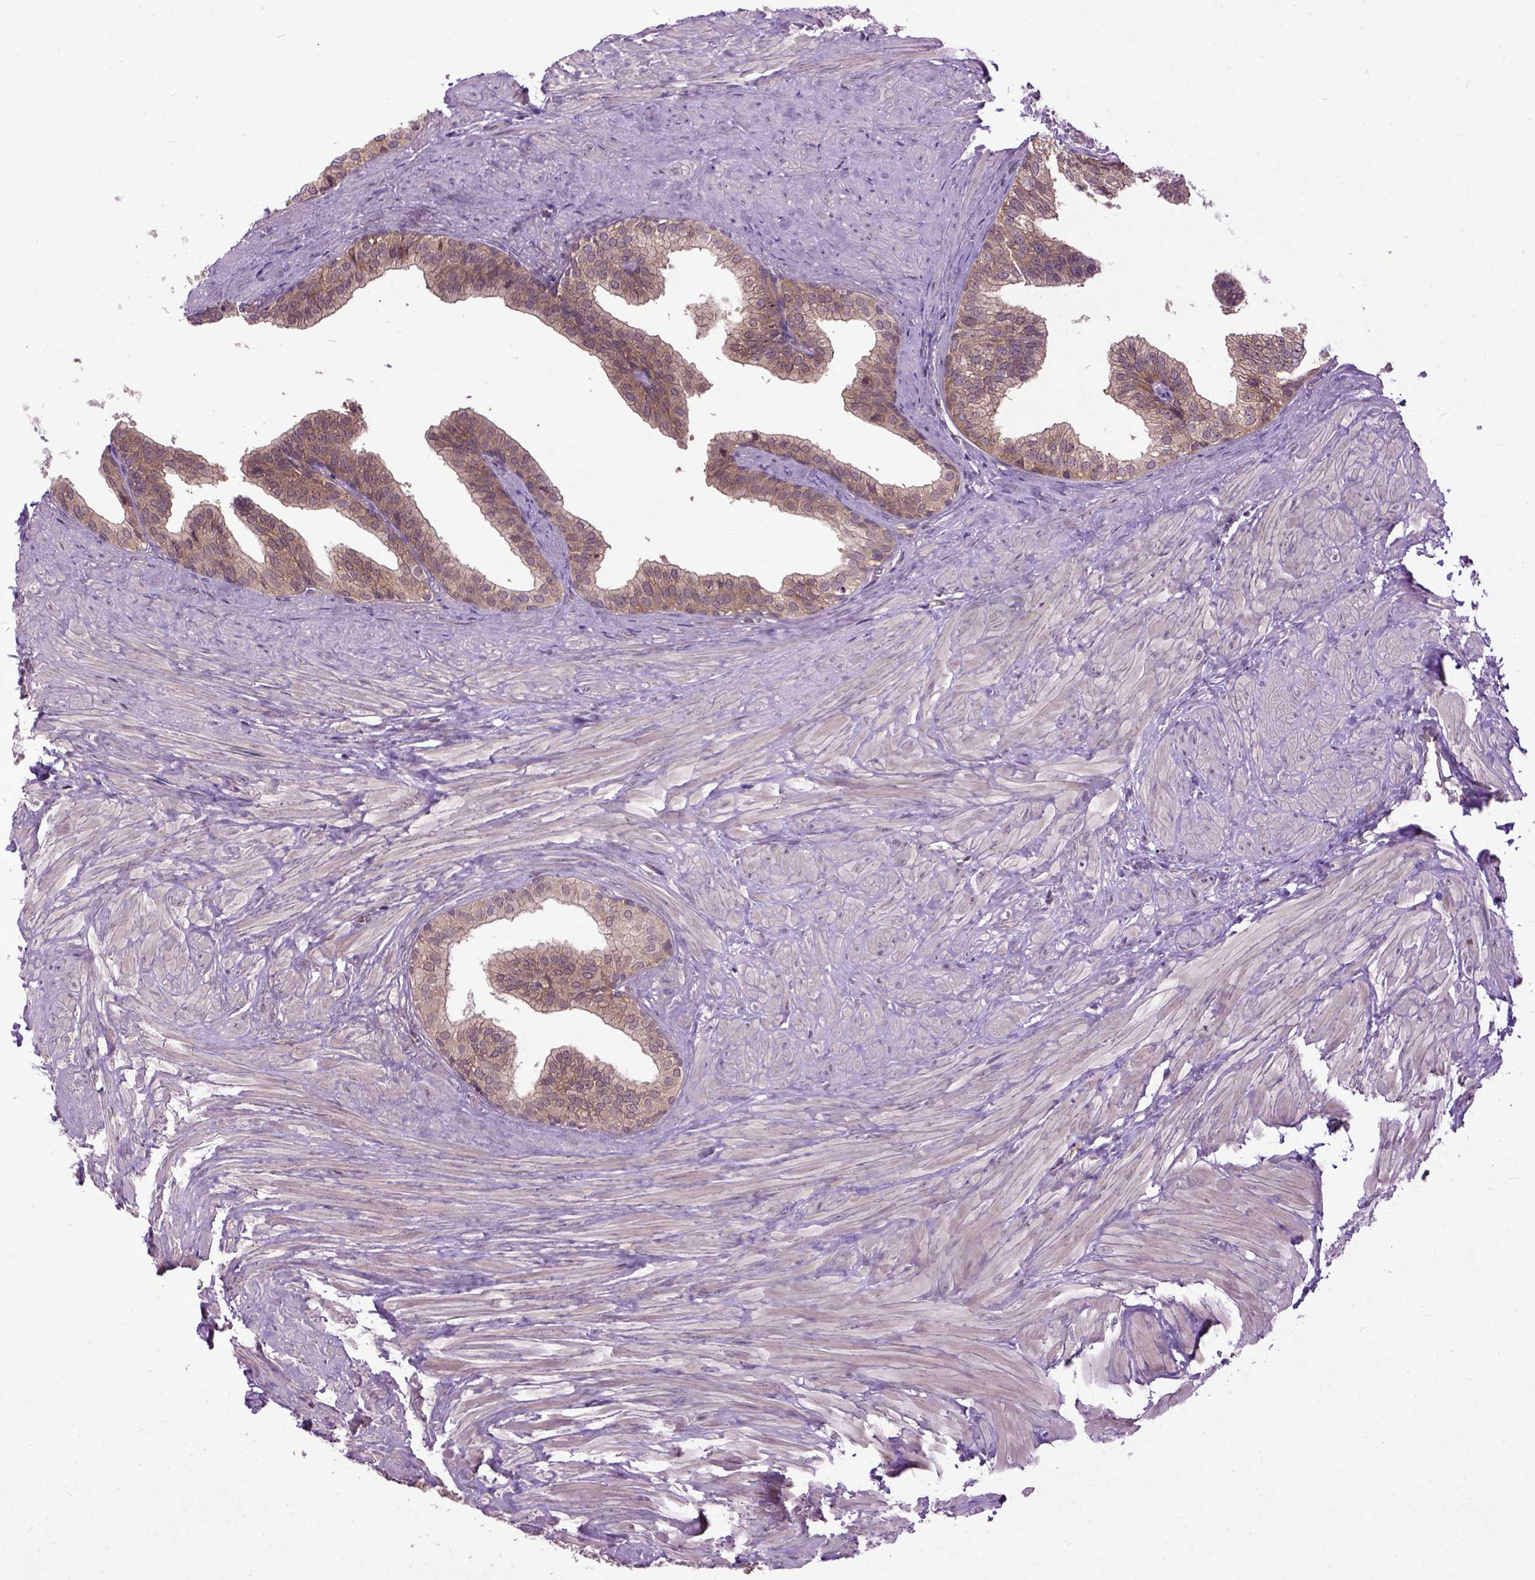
{"staining": {"intensity": "moderate", "quantity": "25%-75%", "location": "nuclear"}, "tissue": "prostate", "cell_type": "Glandular cells", "image_type": "normal", "snomed": [{"axis": "morphology", "description": "Normal tissue, NOS"}, {"axis": "topography", "description": "Prostate"}, {"axis": "topography", "description": "Peripheral nerve tissue"}], "caption": "An image of human prostate stained for a protein demonstrates moderate nuclear brown staining in glandular cells. (DAB IHC with brightfield microscopy, high magnification).", "gene": "WDR48", "patient": {"sex": "male", "age": 55}}